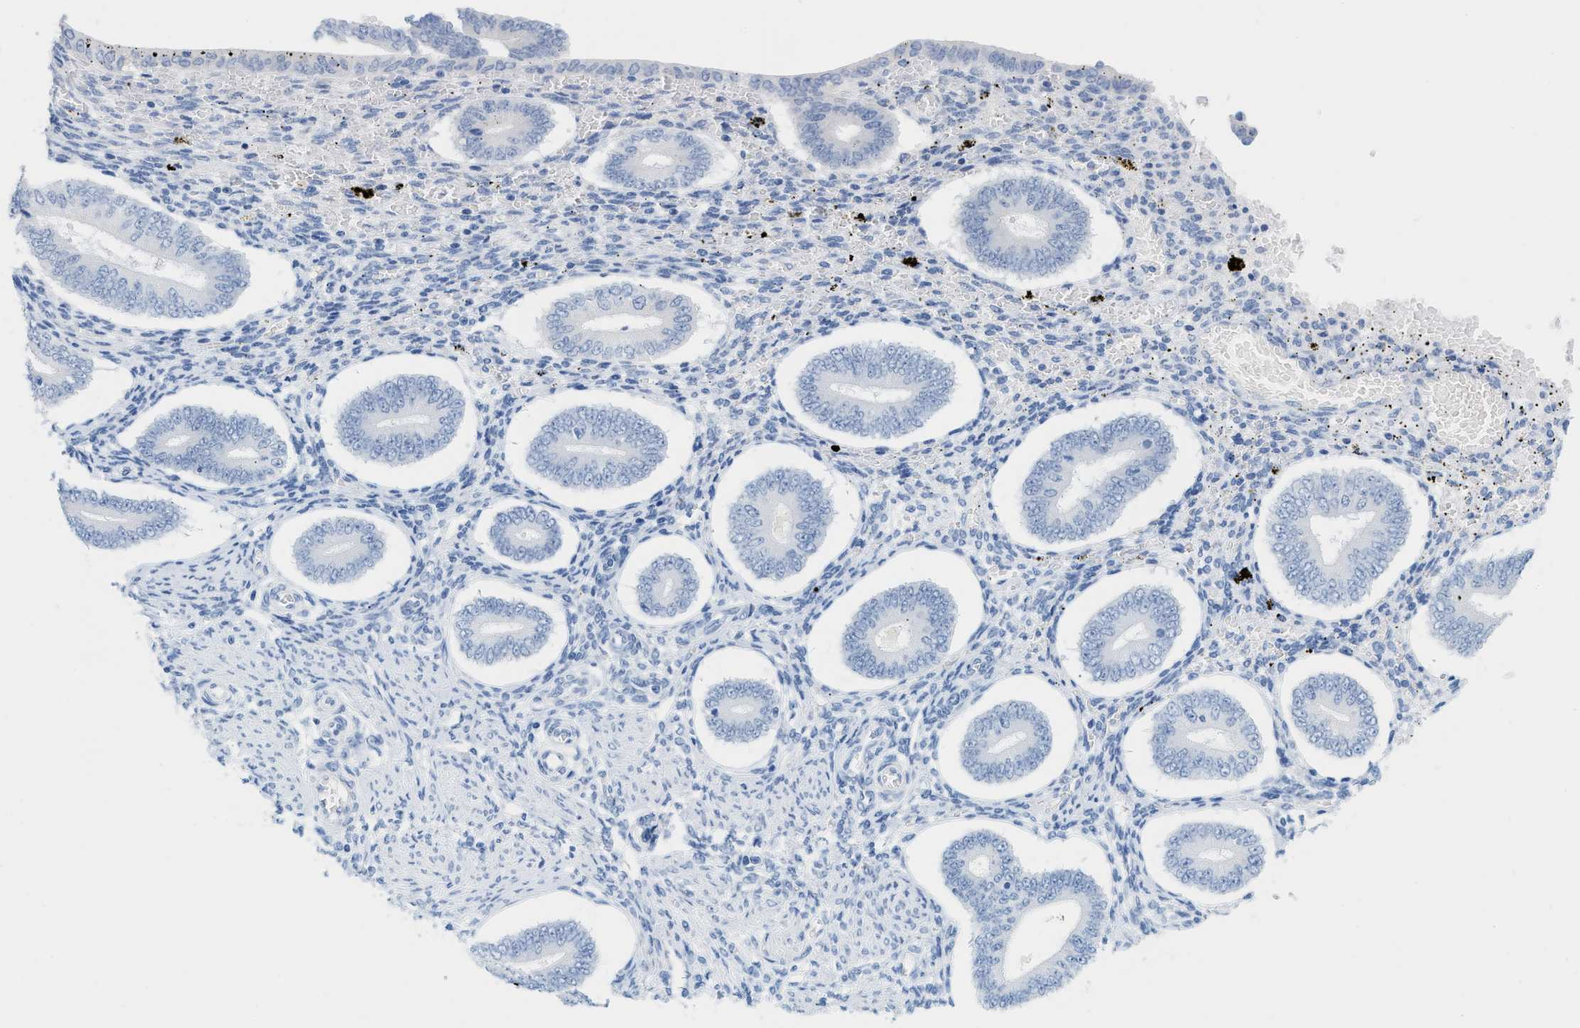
{"staining": {"intensity": "negative", "quantity": "none", "location": "none"}, "tissue": "endometrium", "cell_type": "Cells in endometrial stroma", "image_type": "normal", "snomed": [{"axis": "morphology", "description": "Normal tissue, NOS"}, {"axis": "topography", "description": "Endometrium"}], "caption": "Photomicrograph shows no significant protein expression in cells in endometrial stroma of unremarkable endometrium.", "gene": "PAPPA", "patient": {"sex": "female", "age": 42}}